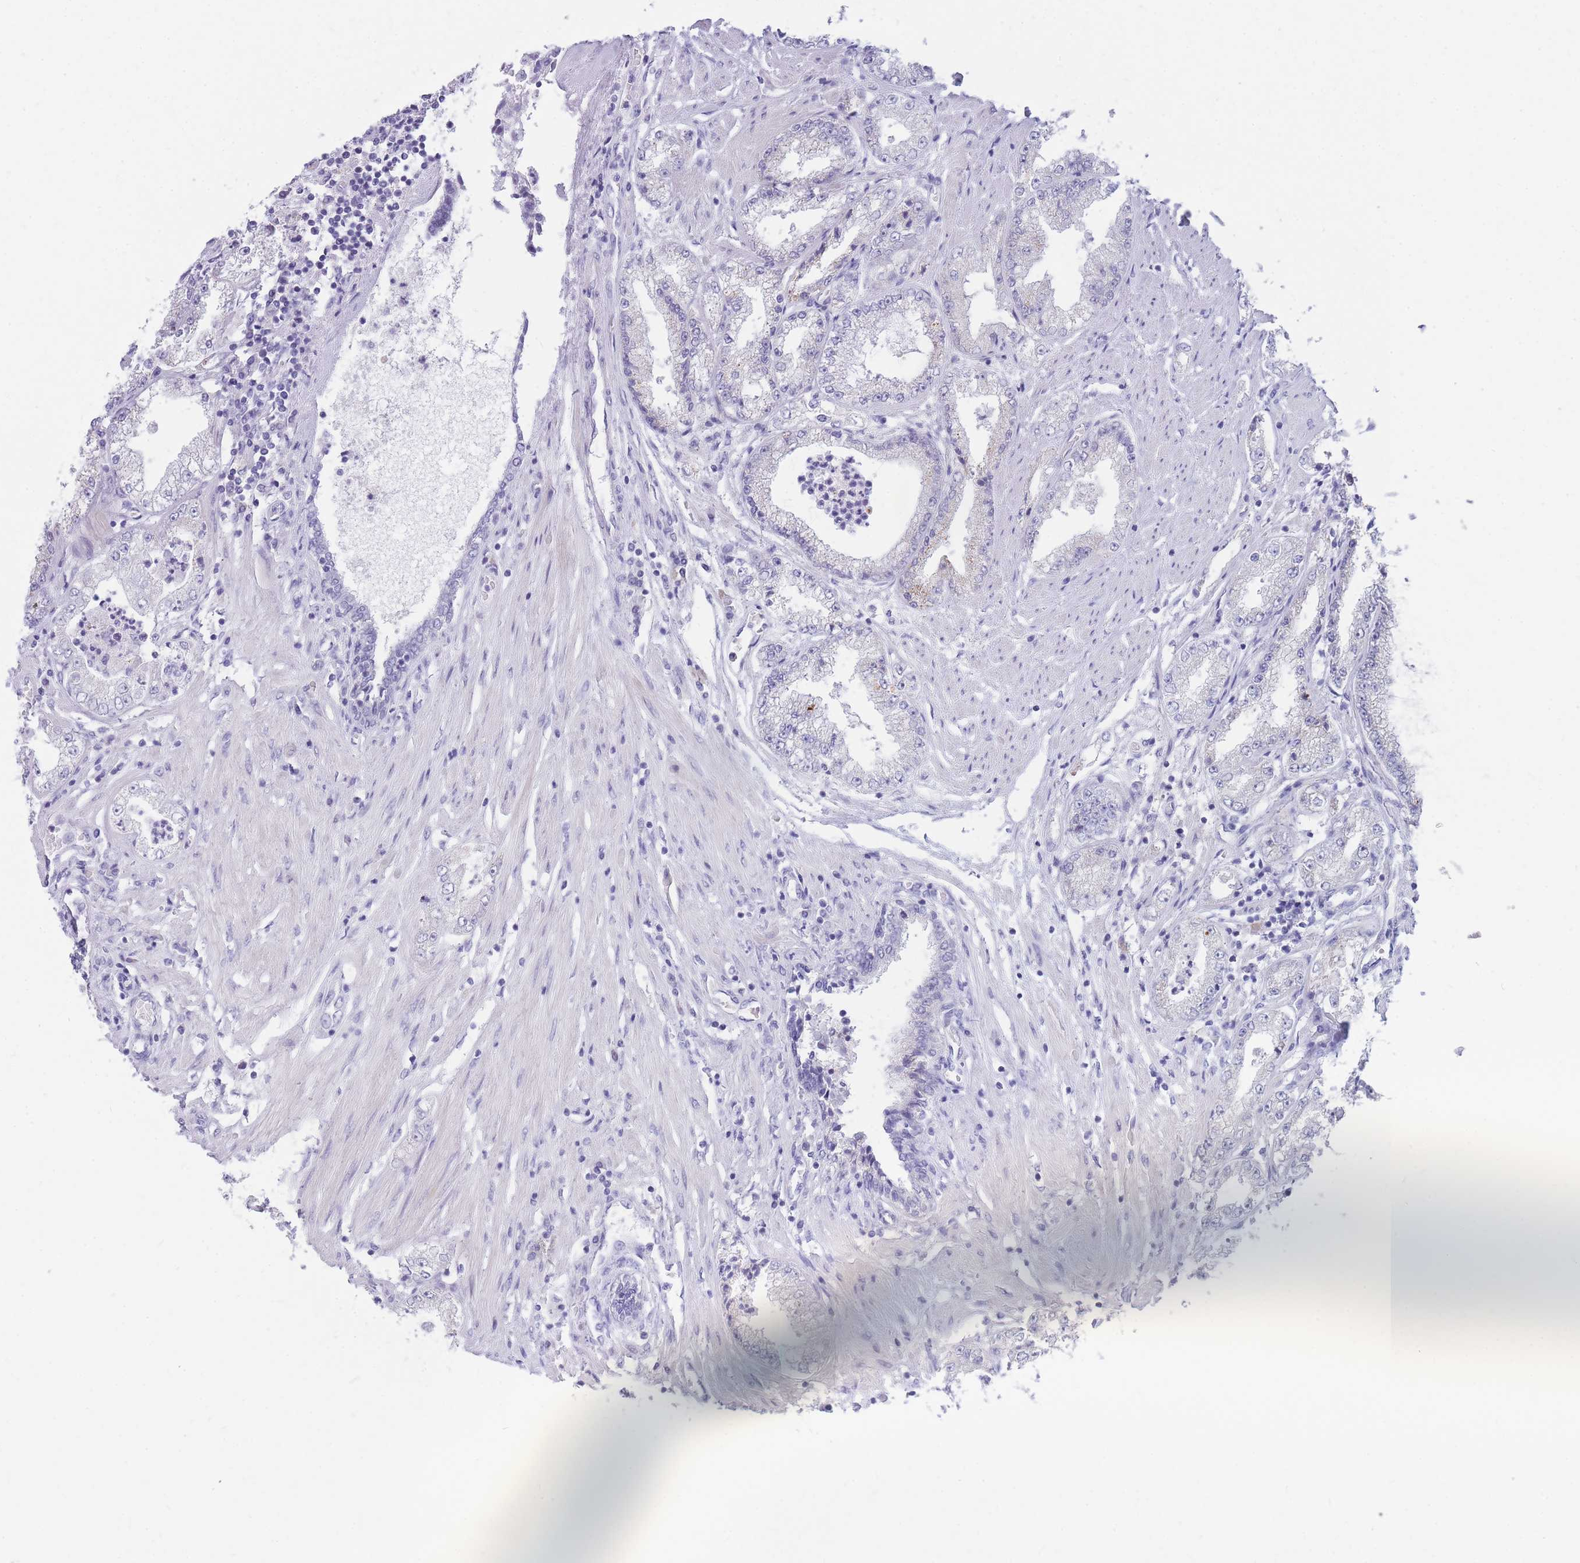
{"staining": {"intensity": "negative", "quantity": "none", "location": "none"}, "tissue": "prostate cancer", "cell_type": "Tumor cells", "image_type": "cancer", "snomed": [{"axis": "morphology", "description": "Adenocarcinoma, High grade"}, {"axis": "topography", "description": "Prostate"}], "caption": "Immunohistochemistry of human prostate cancer displays no positivity in tumor cells. The staining was performed using DAB (3,3'-diaminobenzidine) to visualize the protein expression in brown, while the nuclei were stained in blue with hematoxylin (Magnification: 20x).", "gene": "DDX49", "patient": {"sex": "male", "age": 69}}